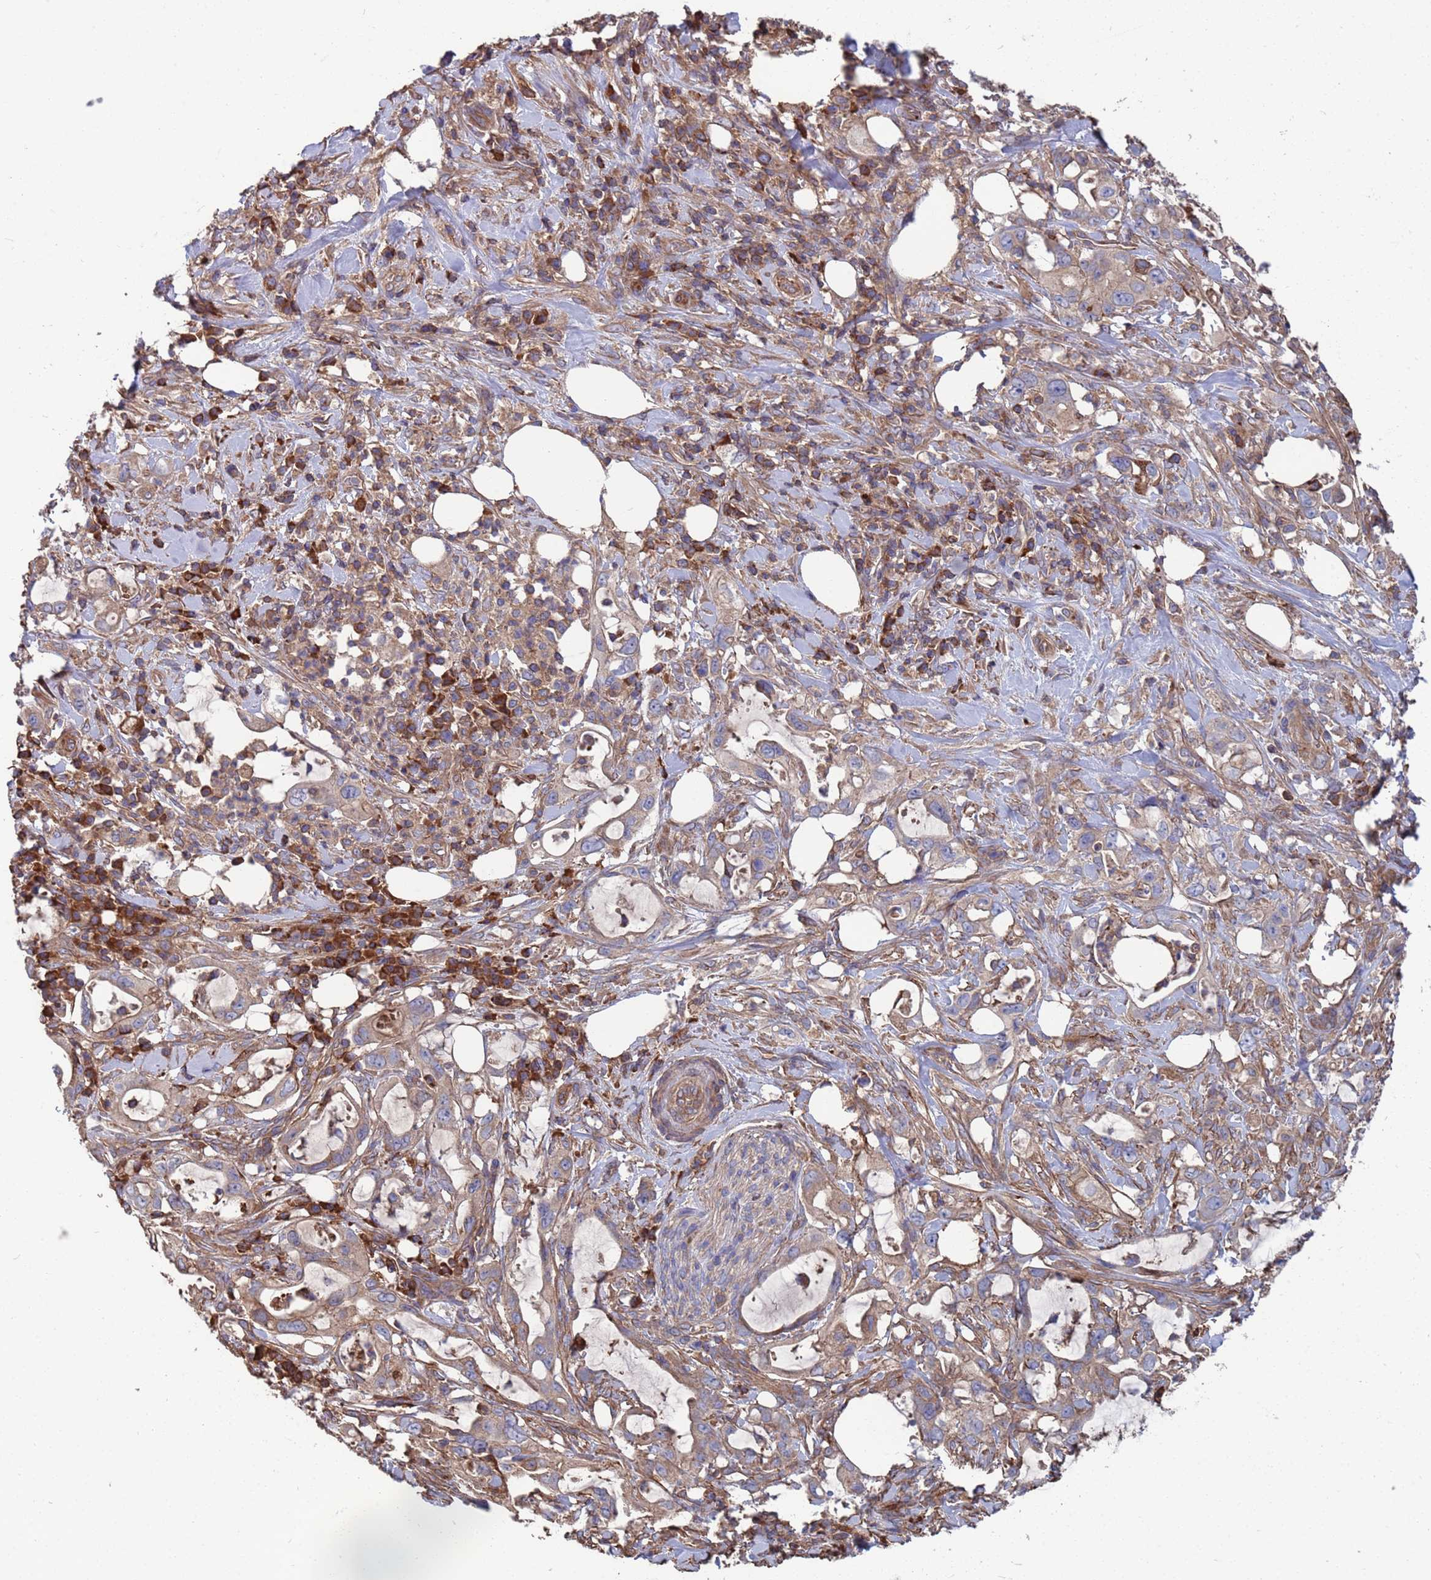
{"staining": {"intensity": "weak", "quantity": ">75%", "location": "cytoplasmic/membranous"}, "tissue": "pancreatic cancer", "cell_type": "Tumor cells", "image_type": "cancer", "snomed": [{"axis": "morphology", "description": "Adenocarcinoma, NOS"}, {"axis": "topography", "description": "Pancreas"}], "caption": "Approximately >75% of tumor cells in human adenocarcinoma (pancreatic) demonstrate weak cytoplasmic/membranous protein expression as visualized by brown immunohistochemical staining.", "gene": "PYCR1", "patient": {"sex": "female", "age": 61}}